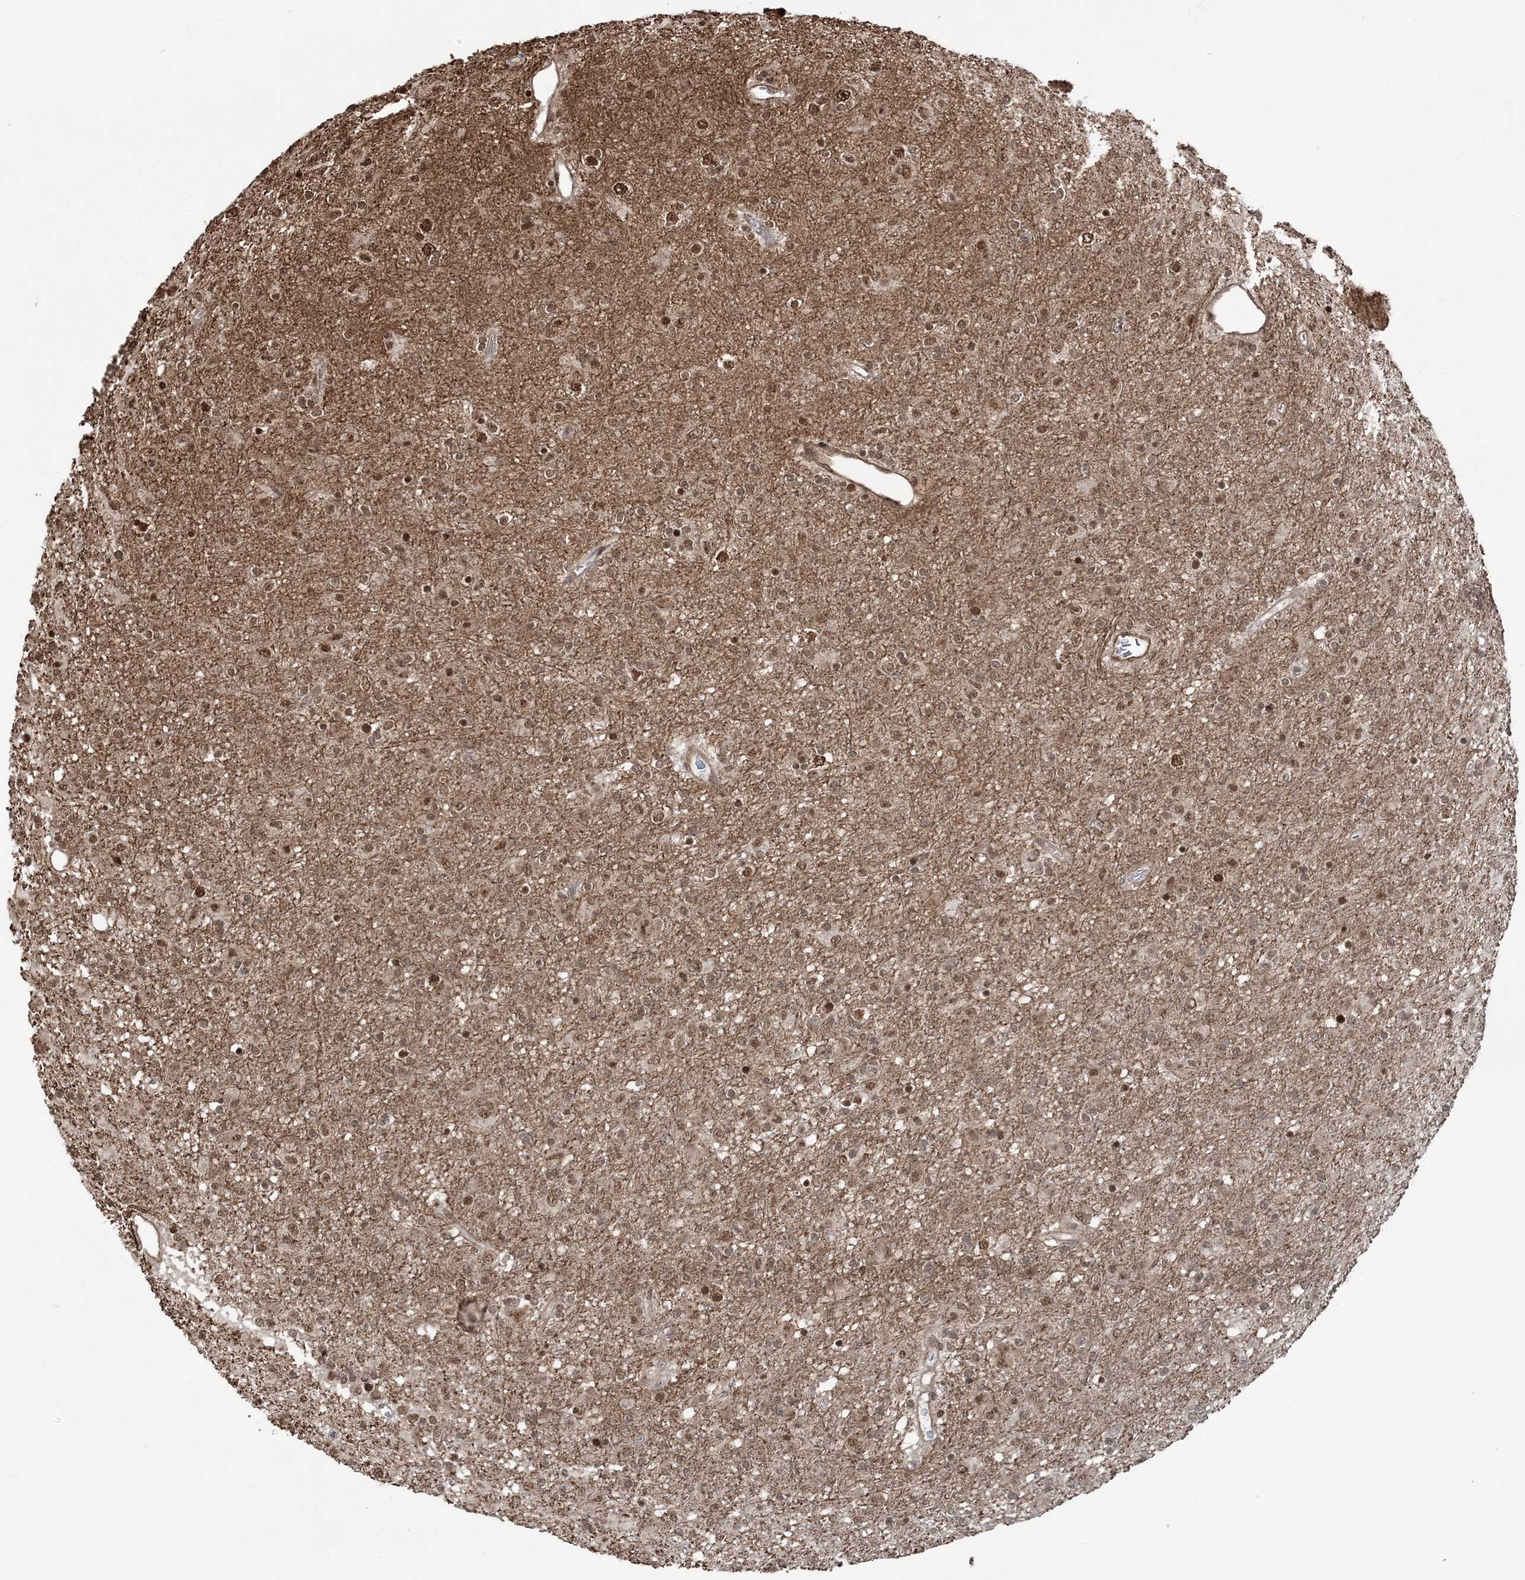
{"staining": {"intensity": "moderate", "quantity": ">75%", "location": "nuclear"}, "tissue": "glioma", "cell_type": "Tumor cells", "image_type": "cancer", "snomed": [{"axis": "morphology", "description": "Glioma, malignant, Low grade"}, {"axis": "topography", "description": "Brain"}], "caption": "Brown immunohistochemical staining in malignant glioma (low-grade) displays moderate nuclear staining in approximately >75% of tumor cells.", "gene": "ZNF839", "patient": {"sex": "male", "age": 65}}